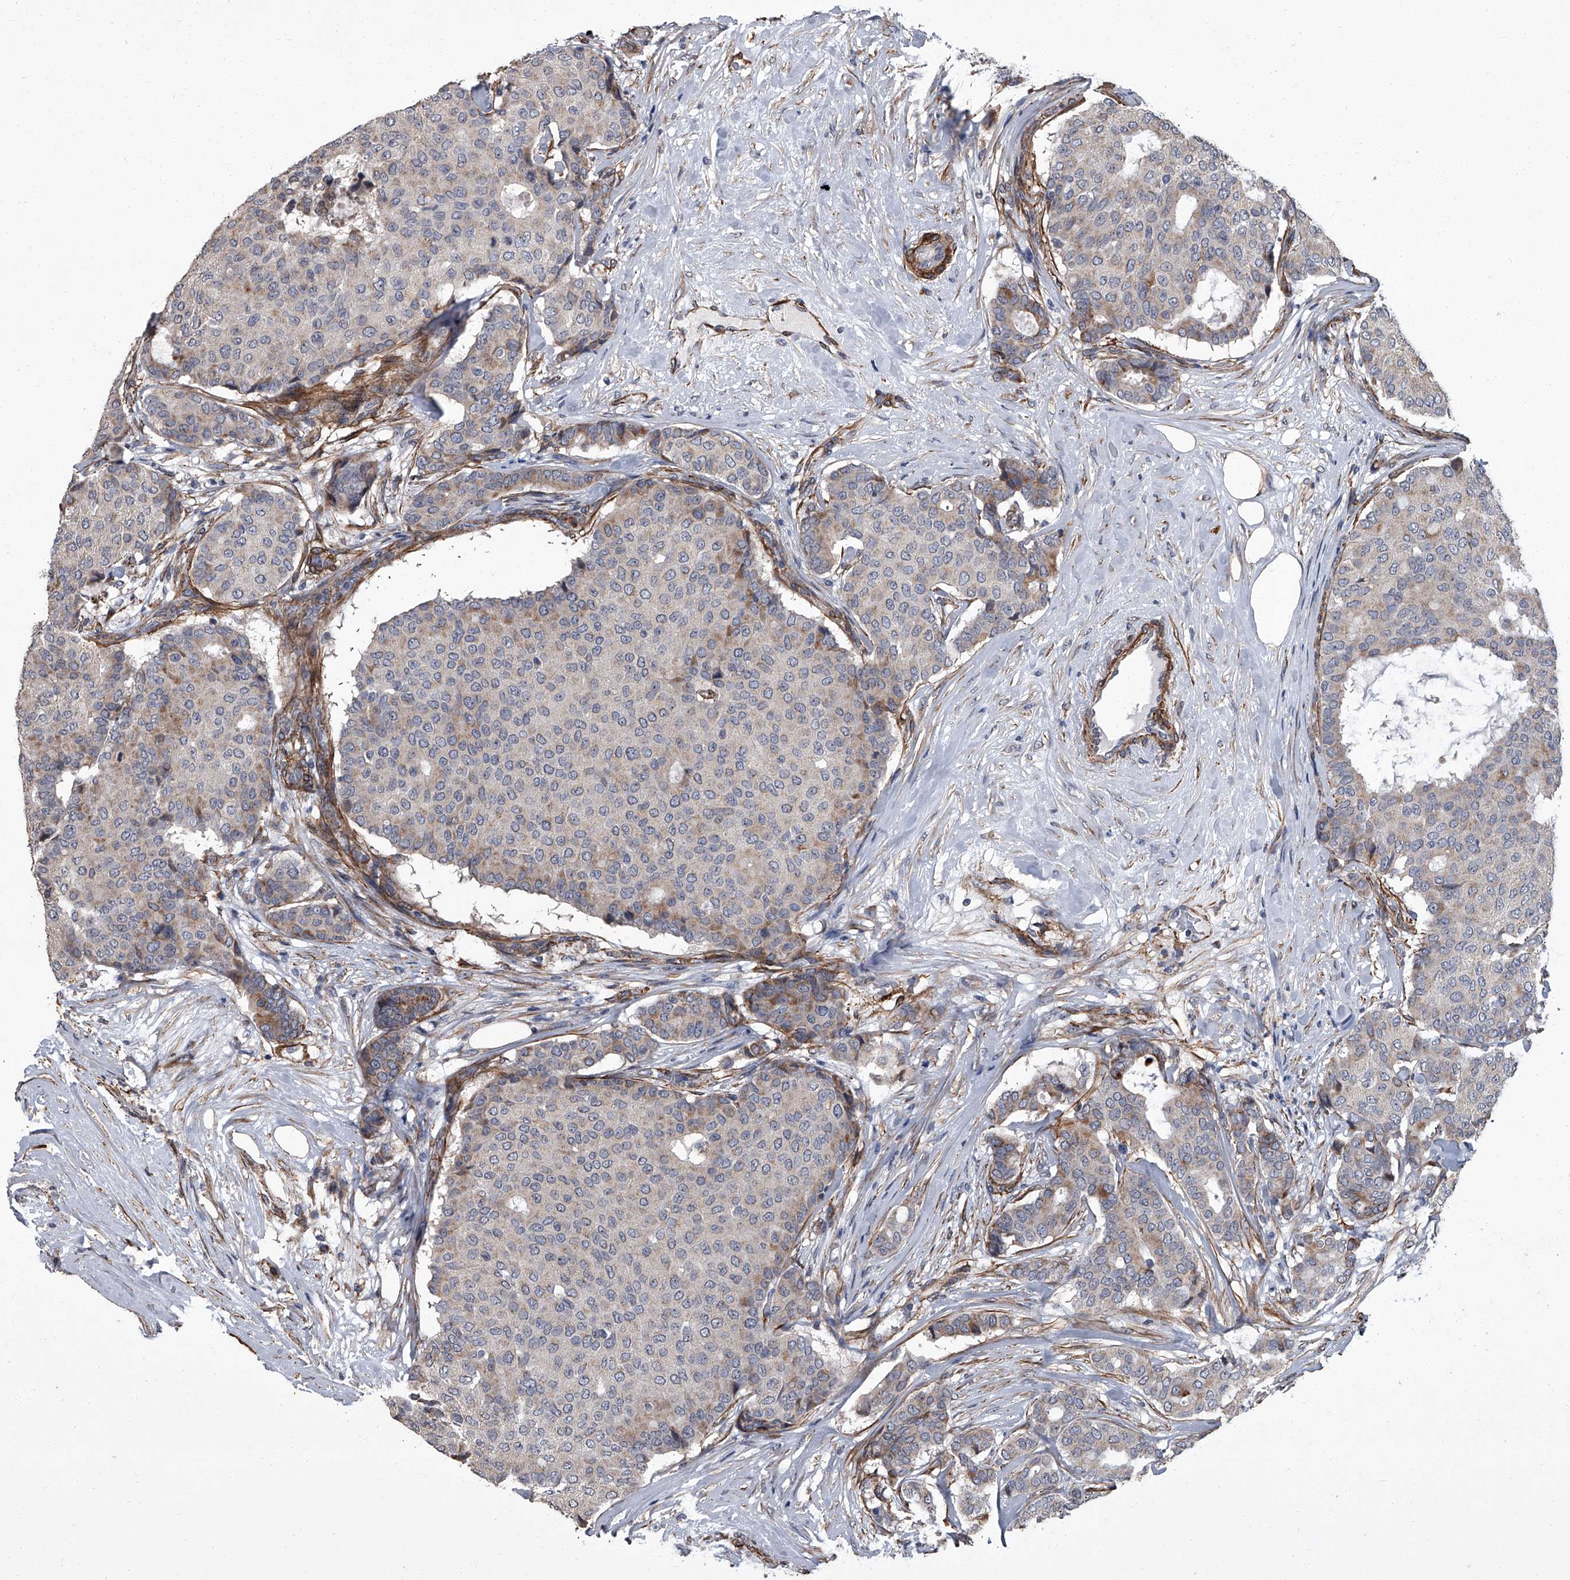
{"staining": {"intensity": "moderate", "quantity": "<25%", "location": "cytoplasmic/membranous"}, "tissue": "breast cancer", "cell_type": "Tumor cells", "image_type": "cancer", "snomed": [{"axis": "morphology", "description": "Duct carcinoma"}, {"axis": "topography", "description": "Breast"}], "caption": "Immunohistochemistry (IHC) of breast cancer (invasive ductal carcinoma) reveals low levels of moderate cytoplasmic/membranous positivity in about <25% of tumor cells.", "gene": "SIRT4", "patient": {"sex": "female", "age": 75}}